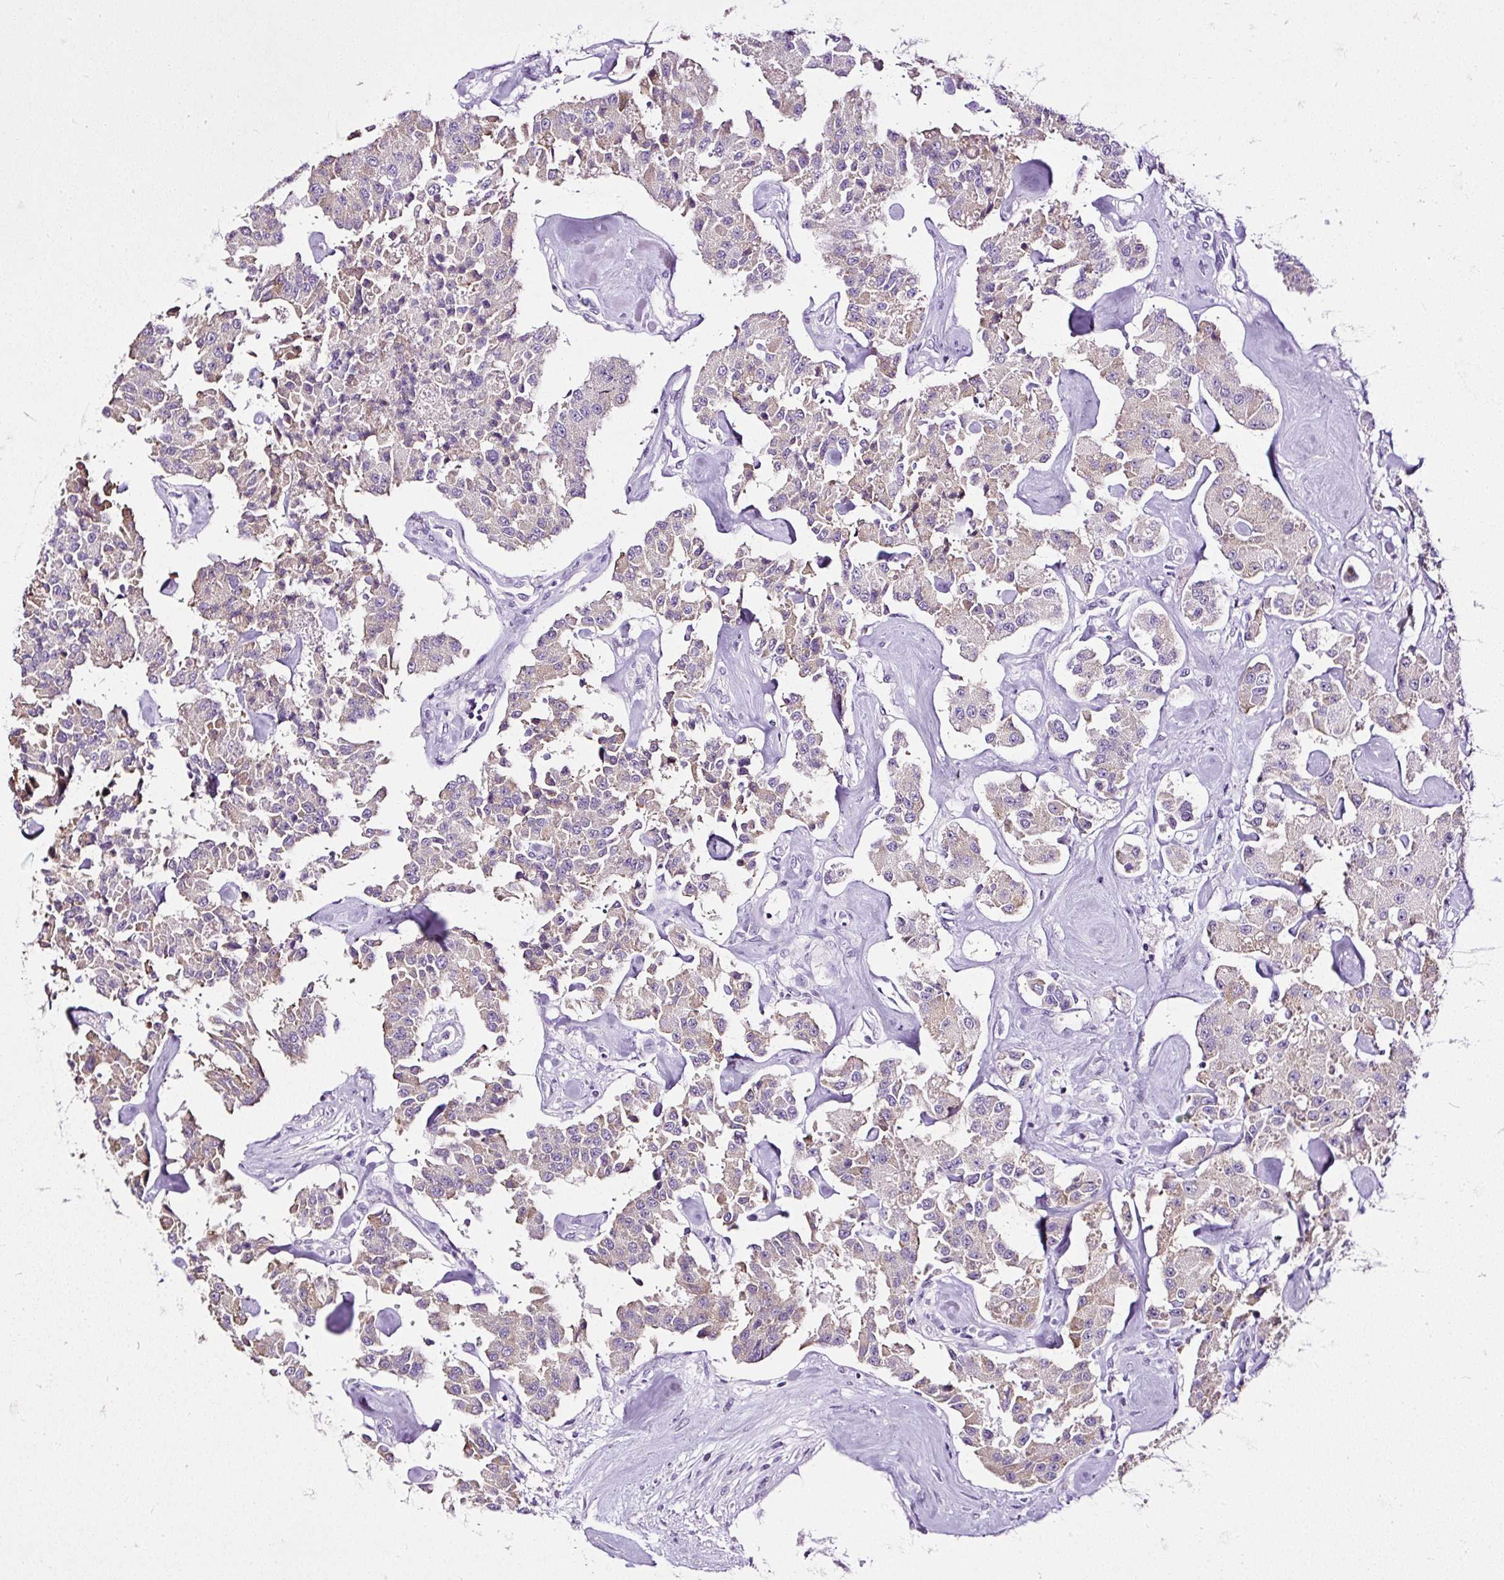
{"staining": {"intensity": "weak", "quantity": "<25%", "location": "cytoplasmic/membranous"}, "tissue": "carcinoid", "cell_type": "Tumor cells", "image_type": "cancer", "snomed": [{"axis": "morphology", "description": "Carcinoid, malignant, NOS"}, {"axis": "topography", "description": "Pancreas"}], "caption": "Photomicrograph shows no significant protein positivity in tumor cells of carcinoid (malignant).", "gene": "ATP2A1", "patient": {"sex": "male", "age": 41}}